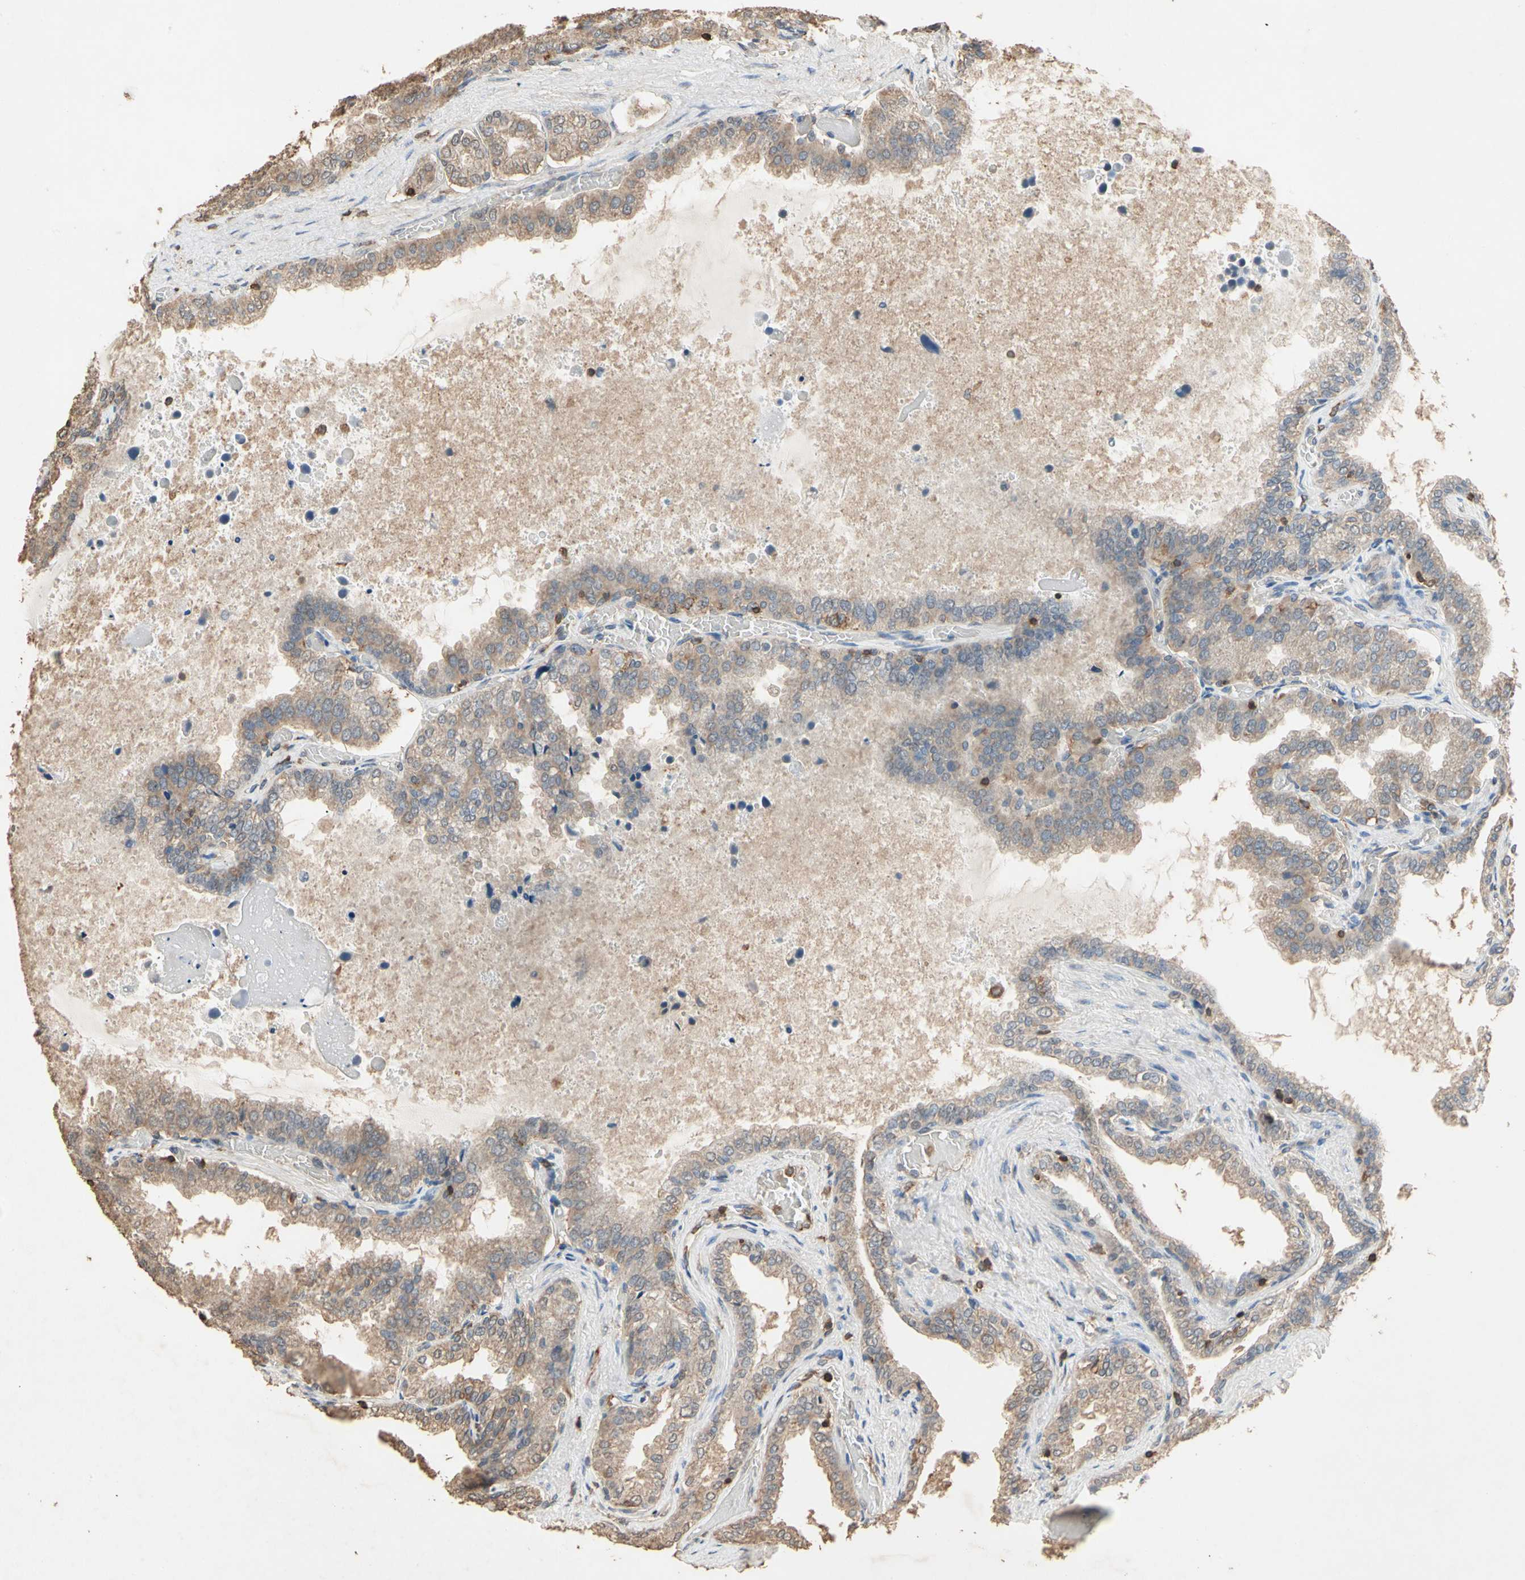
{"staining": {"intensity": "weak", "quantity": ">75%", "location": "cytoplasmic/membranous"}, "tissue": "seminal vesicle", "cell_type": "Glandular cells", "image_type": "normal", "snomed": [{"axis": "morphology", "description": "Normal tissue, NOS"}, {"axis": "topography", "description": "Seminal veicle"}], "caption": "Immunohistochemistry staining of normal seminal vesicle, which displays low levels of weak cytoplasmic/membranous positivity in approximately >75% of glandular cells indicating weak cytoplasmic/membranous protein positivity. The staining was performed using DAB (brown) for protein detection and nuclei were counterstained in hematoxylin (blue).", "gene": "MAP3K10", "patient": {"sex": "male", "age": 46}}